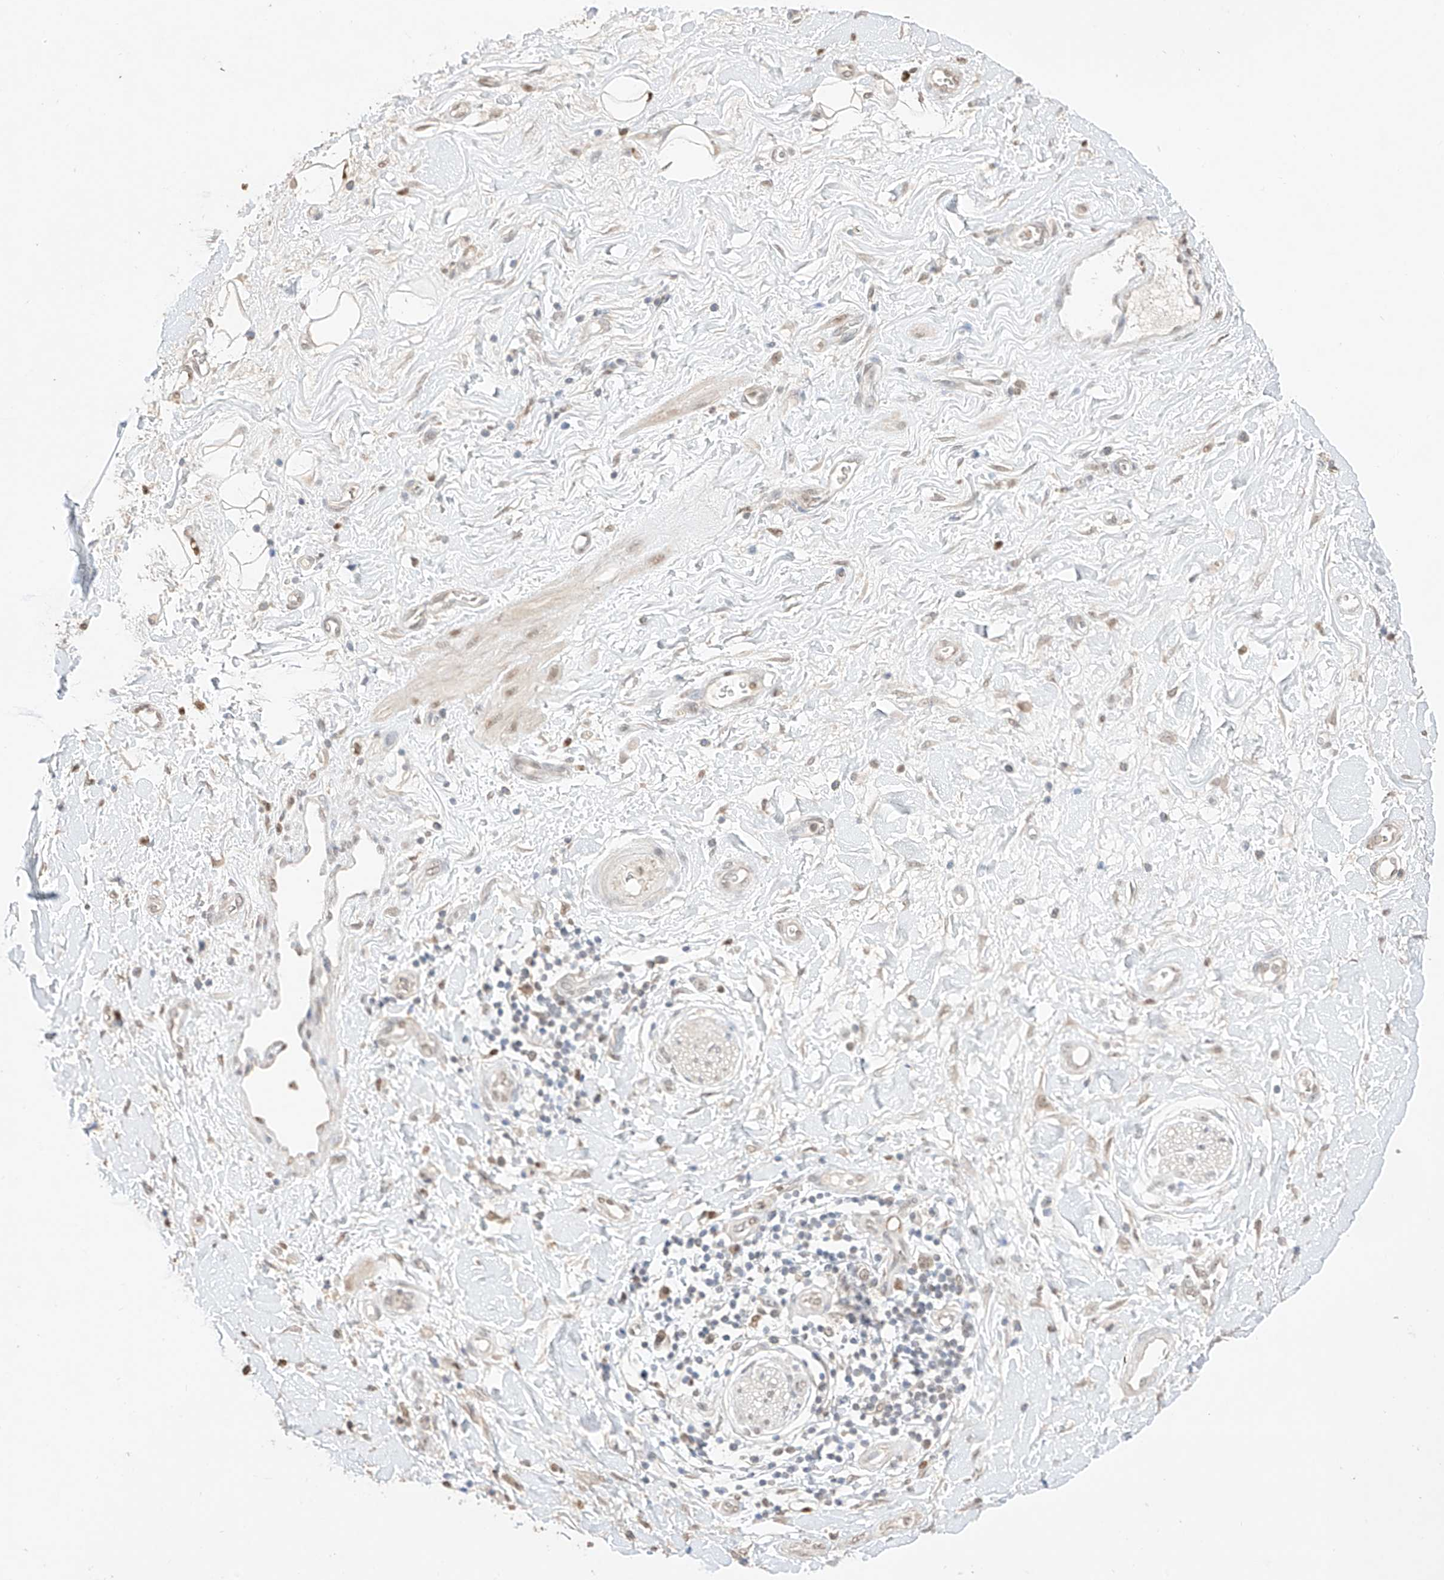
{"staining": {"intensity": "weak", "quantity": "25%-75%", "location": "cytoplasmic/membranous"}, "tissue": "adipose tissue", "cell_type": "Adipocytes", "image_type": "normal", "snomed": [{"axis": "morphology", "description": "Normal tissue, NOS"}, {"axis": "morphology", "description": "Adenocarcinoma, NOS"}, {"axis": "topography", "description": "Pancreas"}, {"axis": "topography", "description": "Peripheral nerve tissue"}], "caption": "Approximately 25%-75% of adipocytes in benign human adipose tissue demonstrate weak cytoplasmic/membranous protein staining as visualized by brown immunohistochemical staining.", "gene": "APIP", "patient": {"sex": "male", "age": 59}}